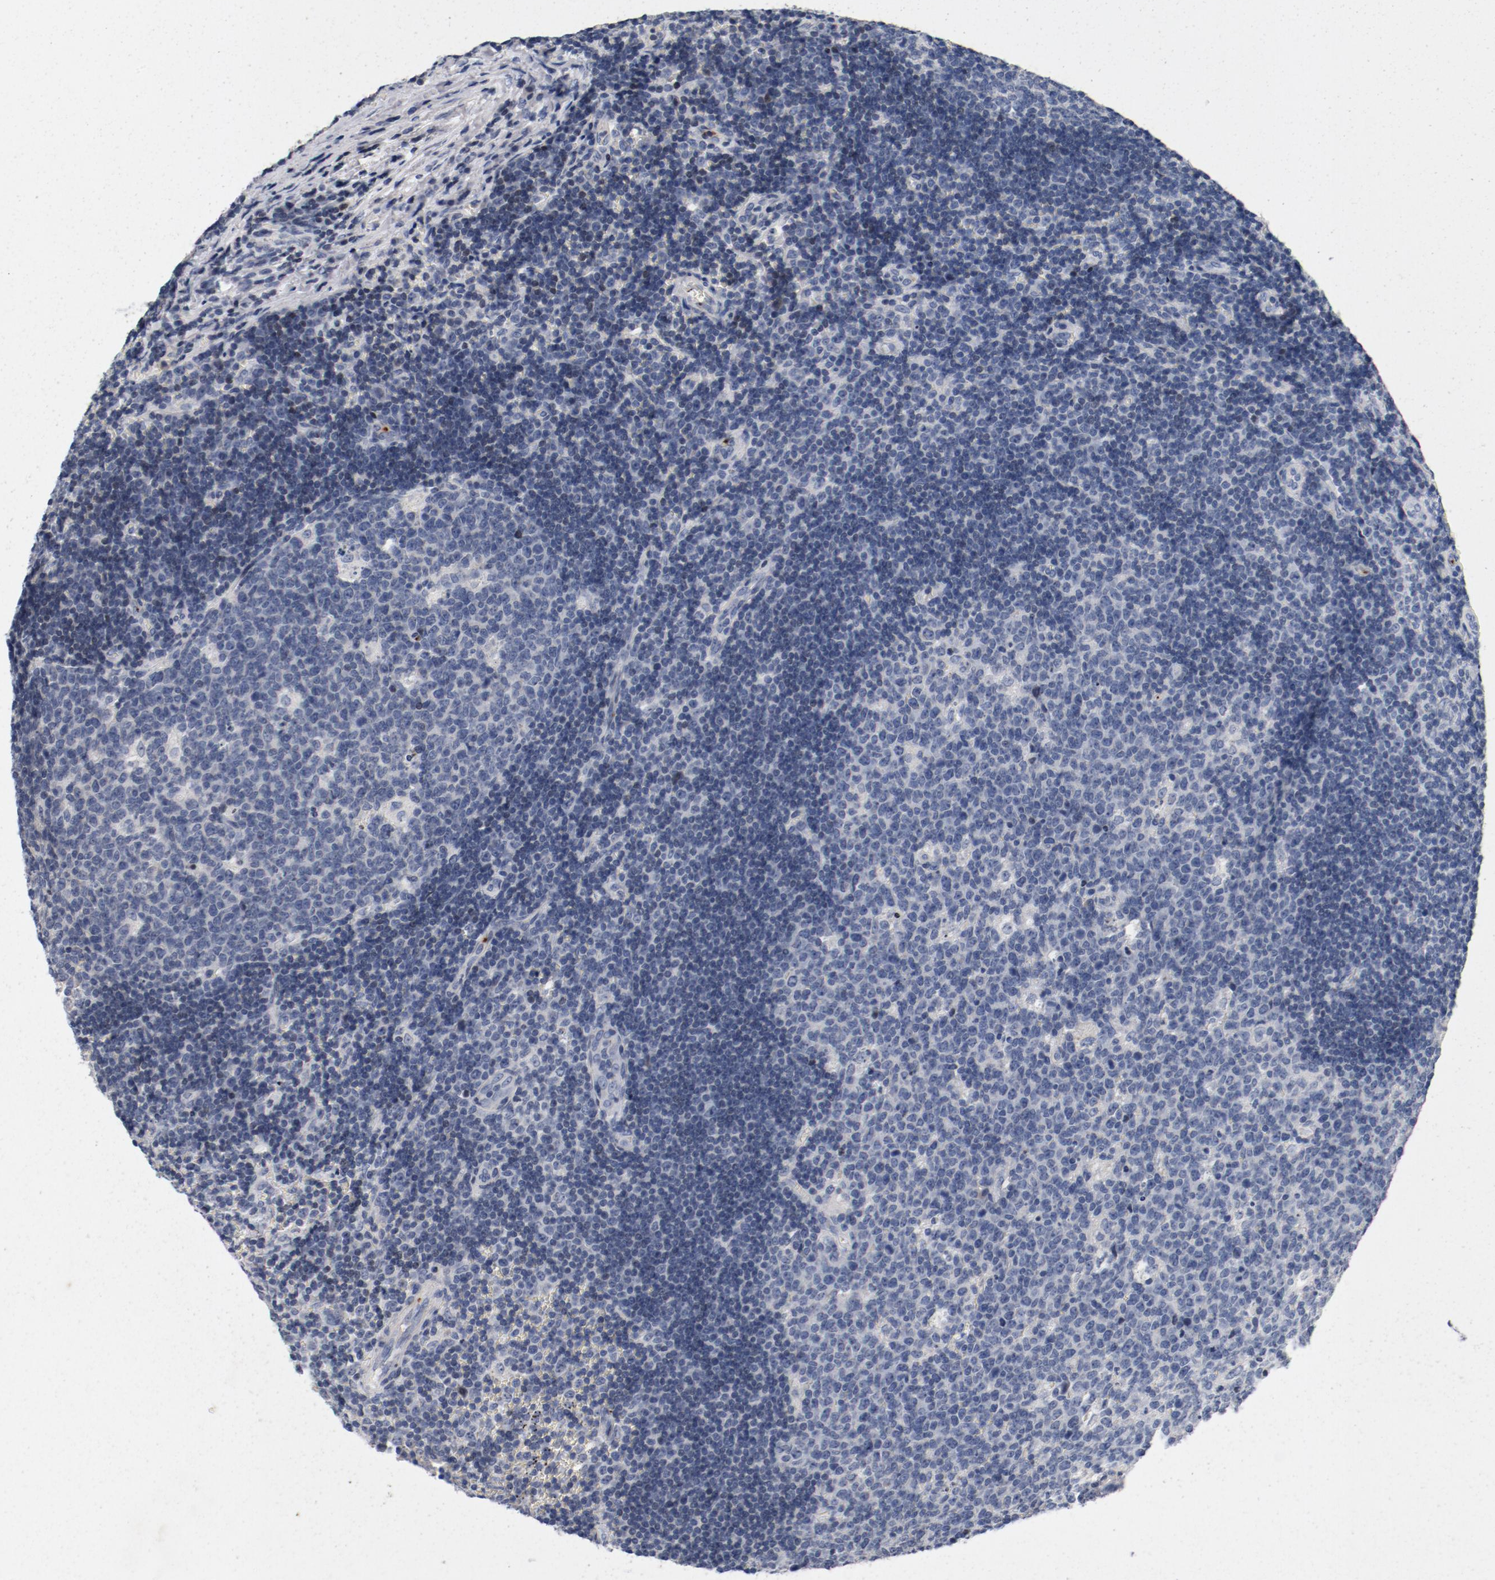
{"staining": {"intensity": "negative", "quantity": "none", "location": "none"}, "tissue": "lymph node", "cell_type": "Germinal center cells", "image_type": "normal", "snomed": [{"axis": "morphology", "description": "Normal tissue, NOS"}, {"axis": "topography", "description": "Lymph node"}, {"axis": "topography", "description": "Salivary gland"}], "caption": "Human lymph node stained for a protein using immunohistochemistry exhibits no positivity in germinal center cells.", "gene": "PIM1", "patient": {"sex": "male", "age": 8}}